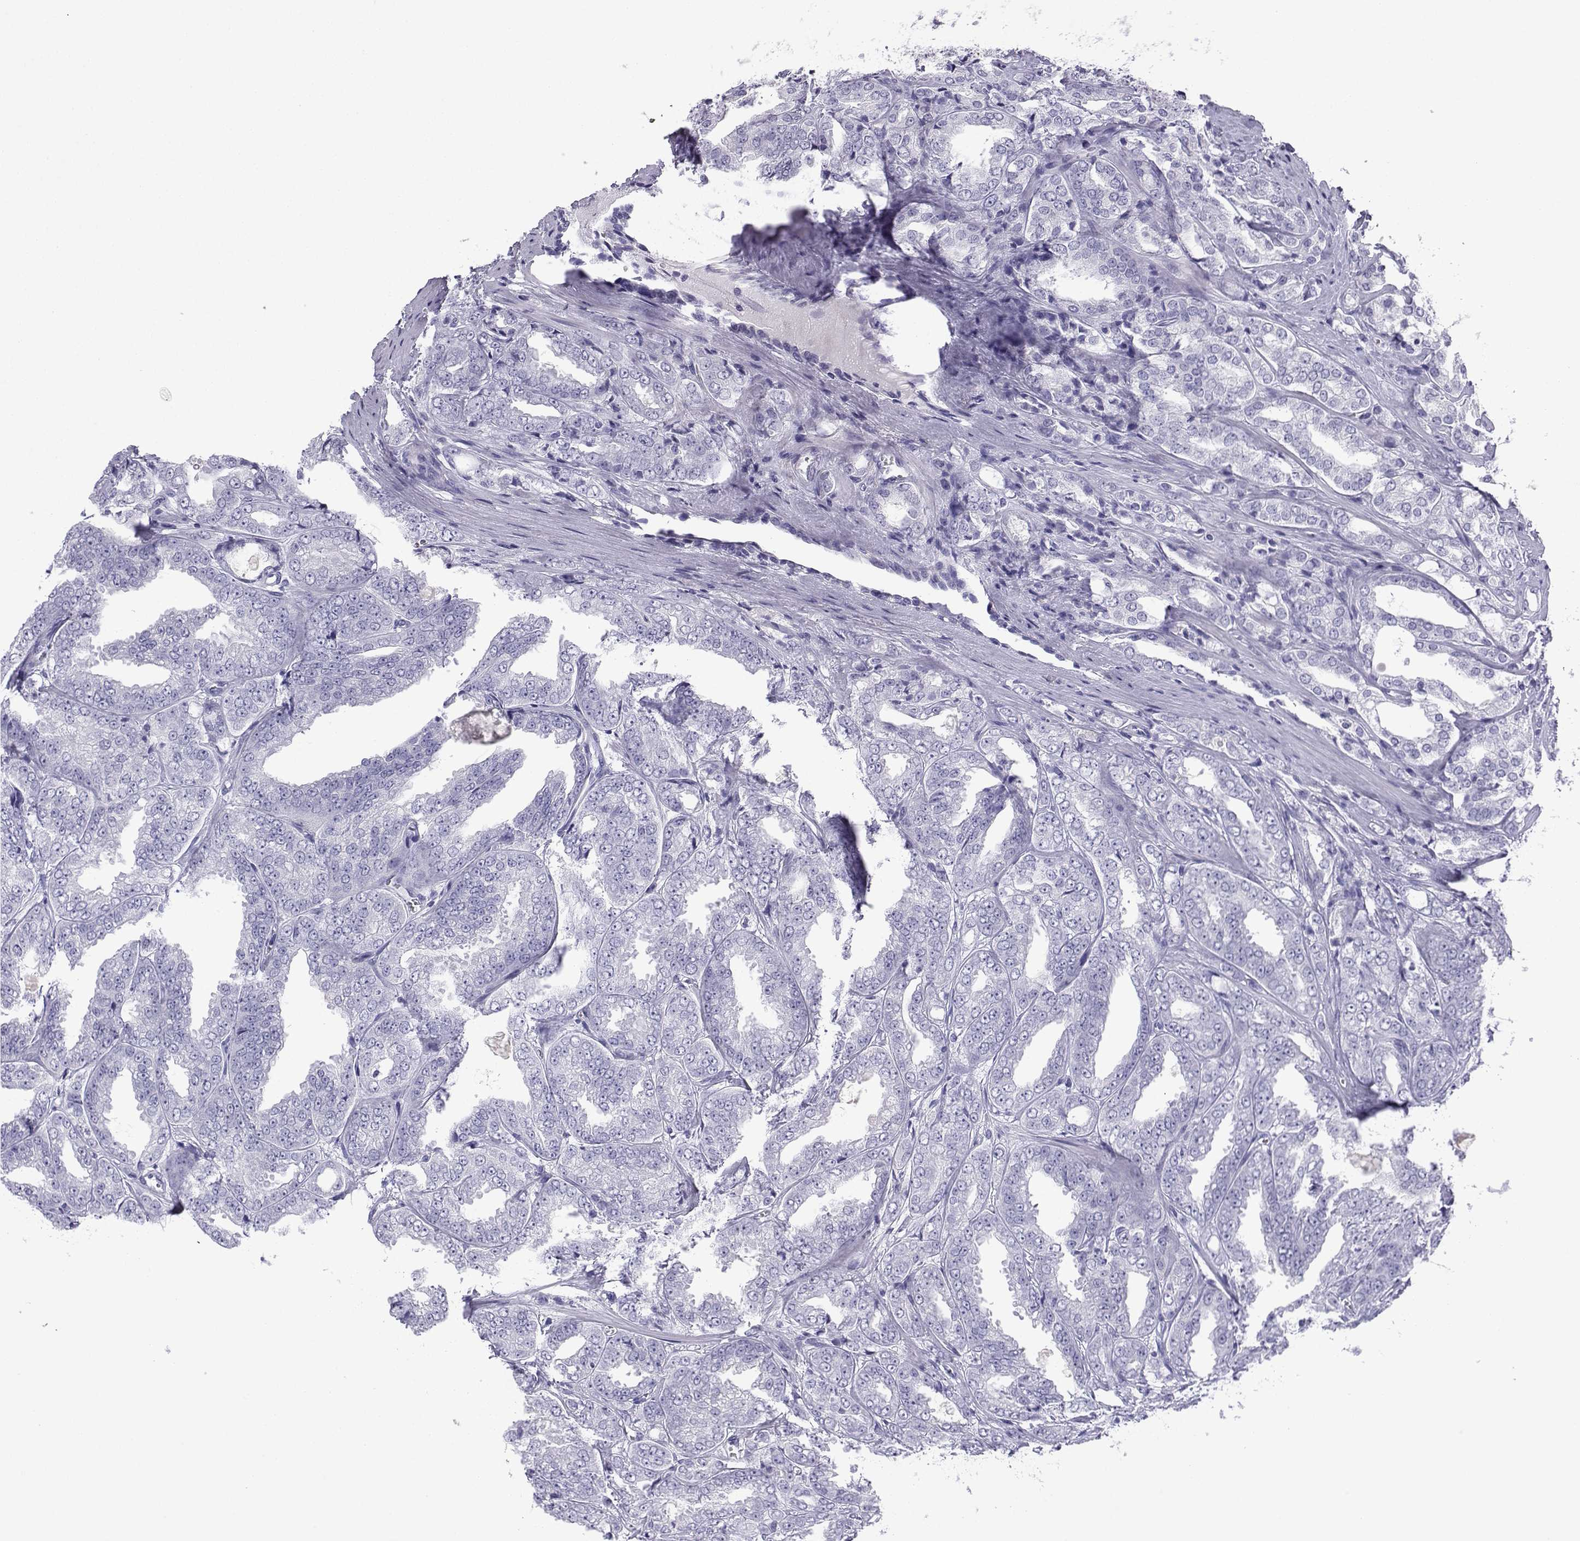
{"staining": {"intensity": "negative", "quantity": "none", "location": "none"}, "tissue": "prostate cancer", "cell_type": "Tumor cells", "image_type": "cancer", "snomed": [{"axis": "morphology", "description": "Adenocarcinoma, NOS"}, {"axis": "morphology", "description": "Adenocarcinoma, High grade"}, {"axis": "topography", "description": "Prostate"}], "caption": "There is no significant expression in tumor cells of prostate cancer. Brightfield microscopy of IHC stained with DAB (brown) and hematoxylin (blue), captured at high magnification.", "gene": "TRIM46", "patient": {"sex": "male", "age": 70}}